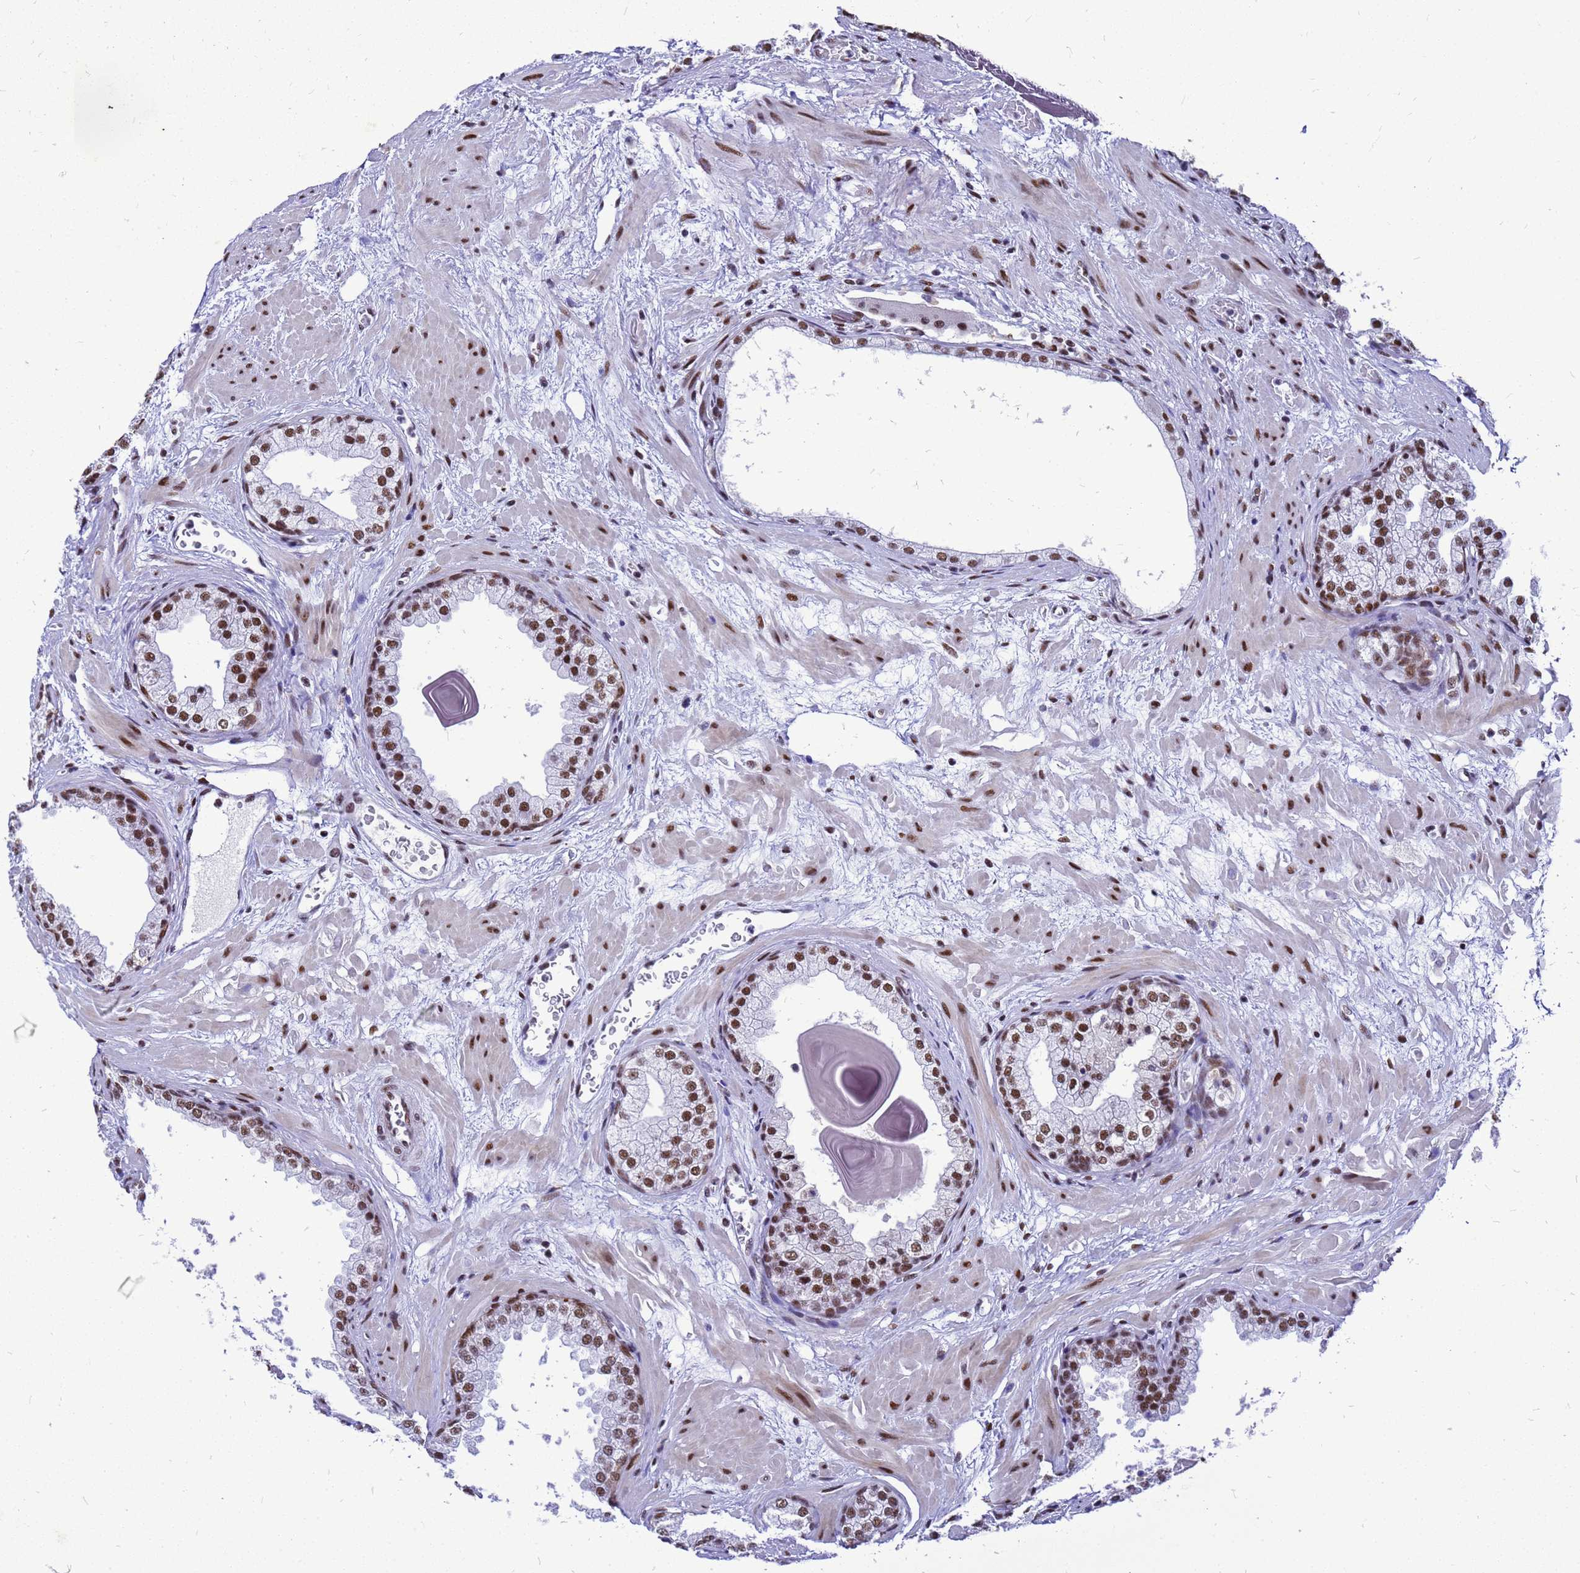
{"staining": {"intensity": "moderate", "quantity": ">75%", "location": "nuclear"}, "tissue": "prostate", "cell_type": "Glandular cells", "image_type": "normal", "snomed": [{"axis": "morphology", "description": "Normal tissue, NOS"}, {"axis": "topography", "description": "Prostate"}], "caption": "IHC micrograph of benign prostate stained for a protein (brown), which exhibits medium levels of moderate nuclear positivity in approximately >75% of glandular cells.", "gene": "SART3", "patient": {"sex": "male", "age": 48}}